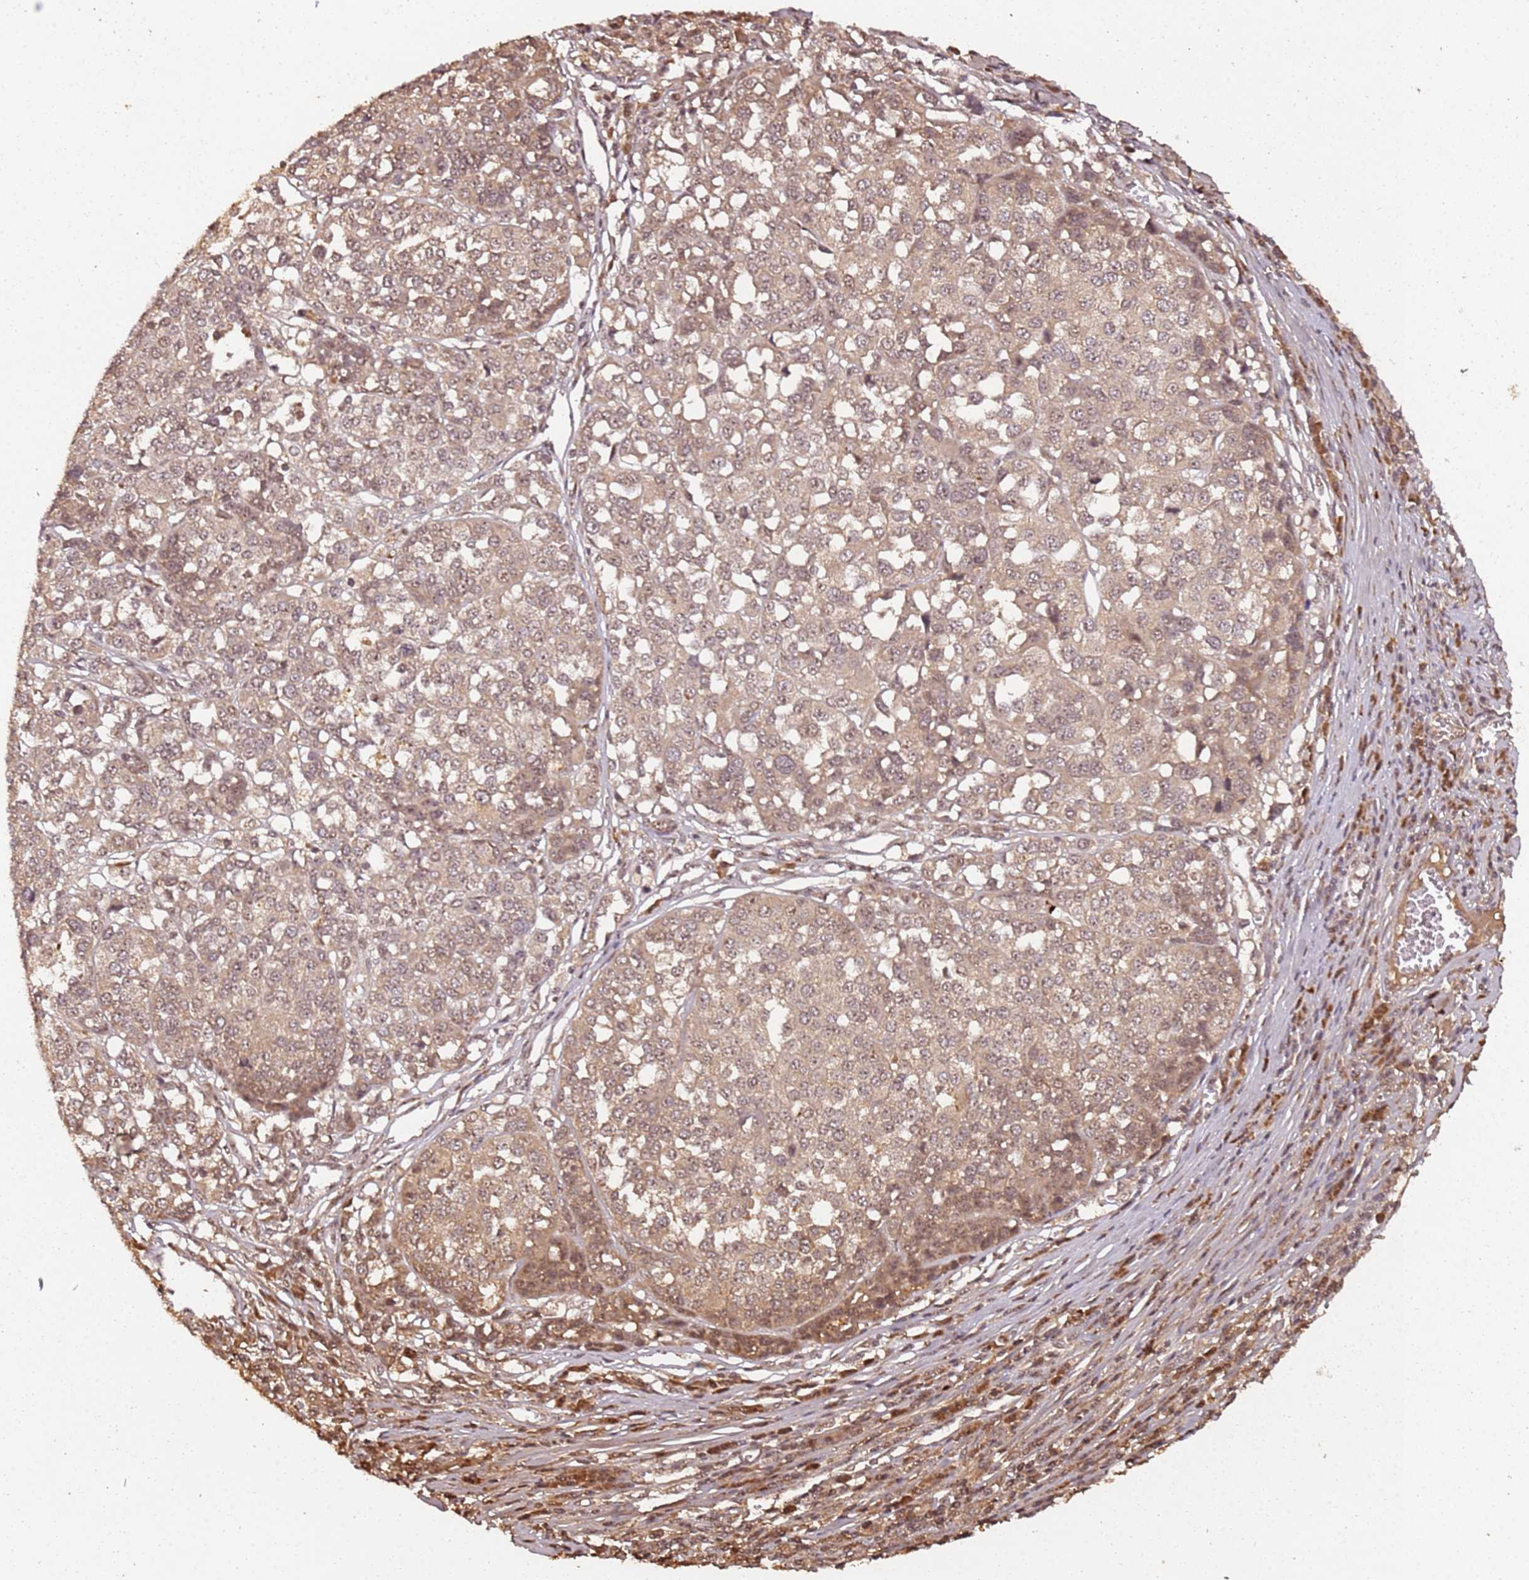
{"staining": {"intensity": "moderate", "quantity": "25%-75%", "location": "nuclear"}, "tissue": "melanoma", "cell_type": "Tumor cells", "image_type": "cancer", "snomed": [{"axis": "morphology", "description": "Malignant melanoma, Metastatic site"}, {"axis": "topography", "description": "Lymph node"}], "caption": "Human melanoma stained for a protein (brown) demonstrates moderate nuclear positive staining in approximately 25%-75% of tumor cells.", "gene": "COL1A2", "patient": {"sex": "male", "age": 44}}